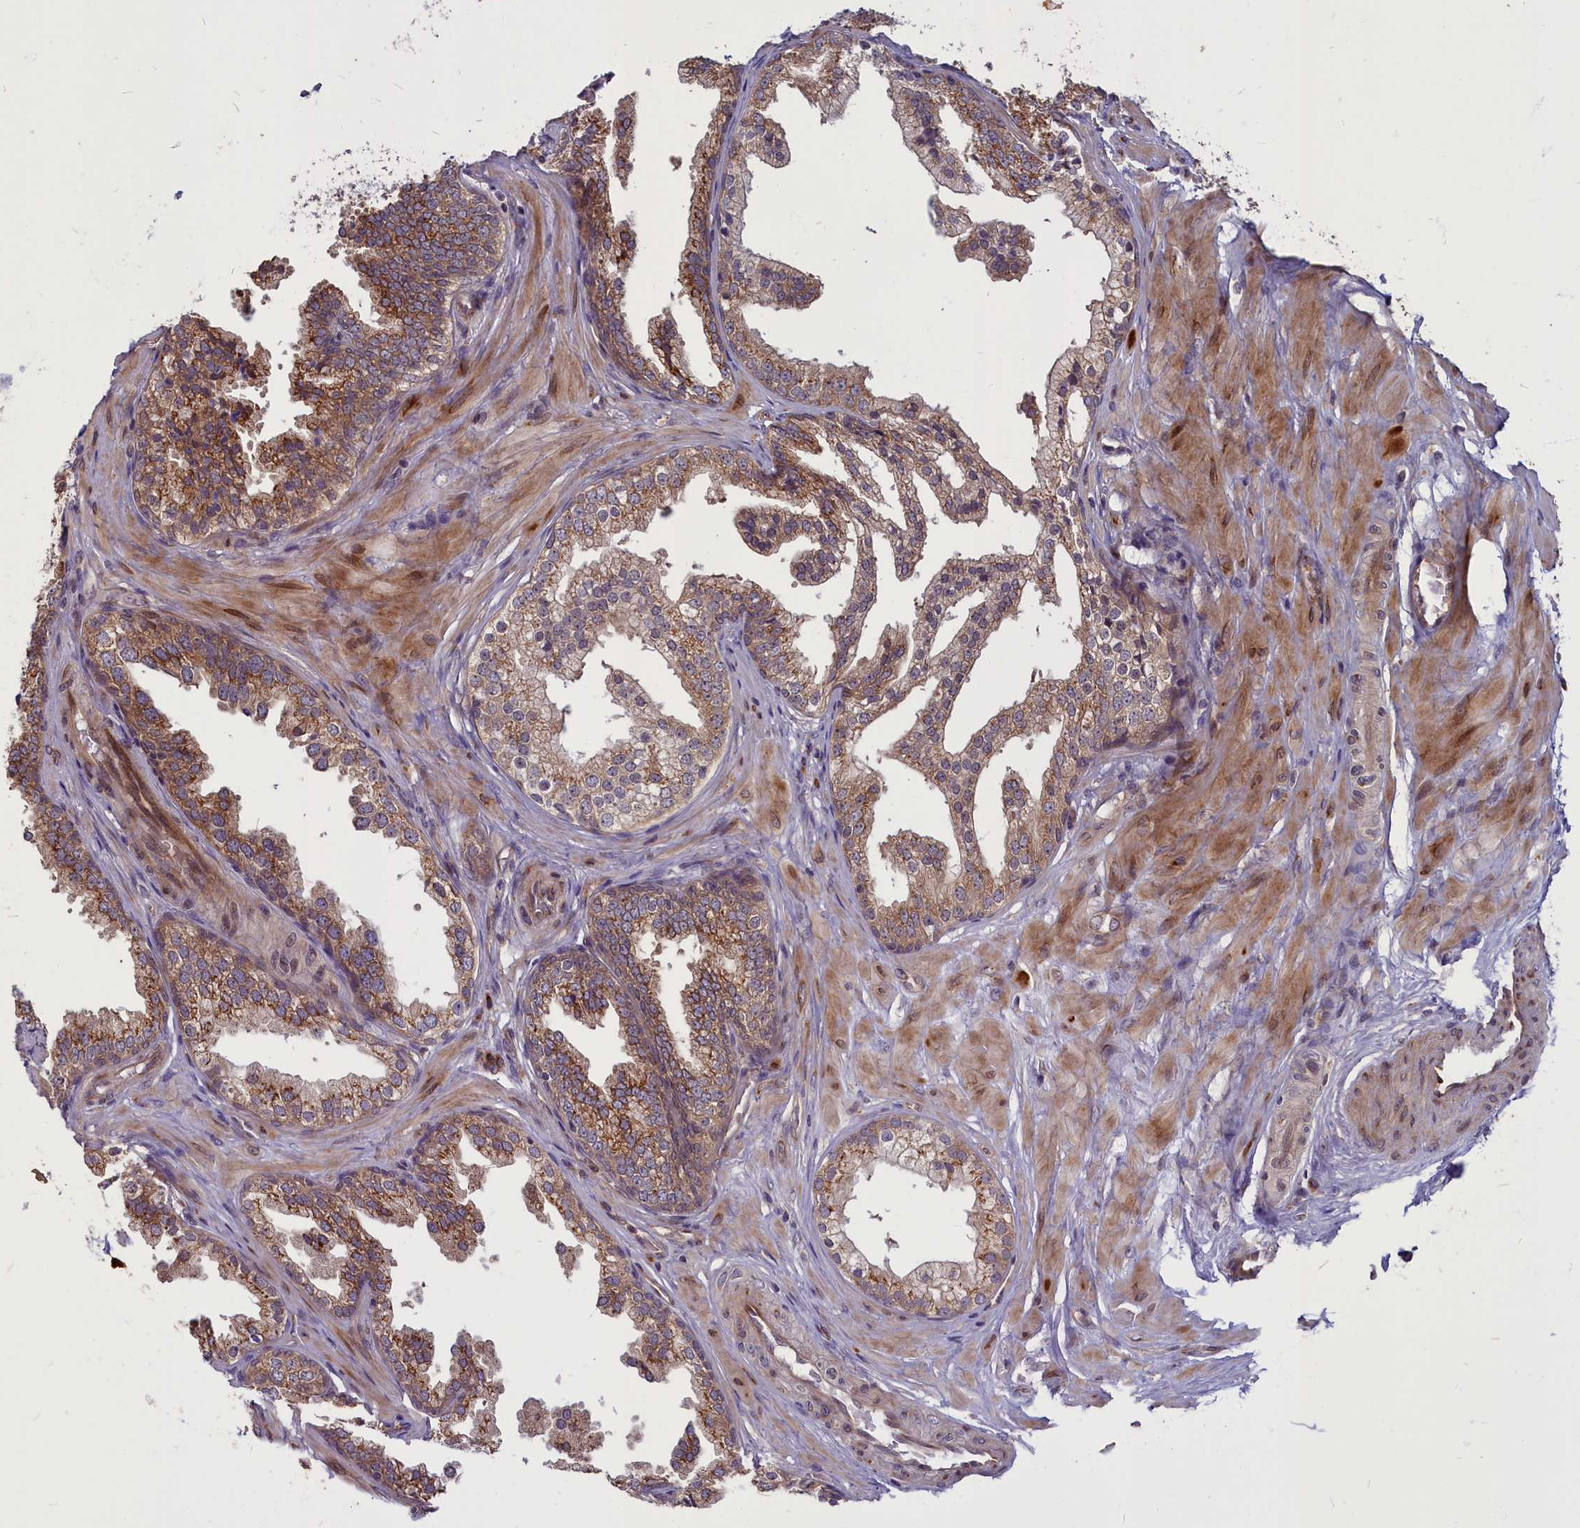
{"staining": {"intensity": "moderate", "quantity": ">75%", "location": "cytoplasmic/membranous"}, "tissue": "prostate", "cell_type": "Glandular cells", "image_type": "normal", "snomed": [{"axis": "morphology", "description": "Normal tissue, NOS"}, {"axis": "topography", "description": "Prostate"}], "caption": "This is a photomicrograph of immunohistochemistry (IHC) staining of benign prostate, which shows moderate positivity in the cytoplasmic/membranous of glandular cells.", "gene": "ENSG00000274944", "patient": {"sex": "male", "age": 60}}